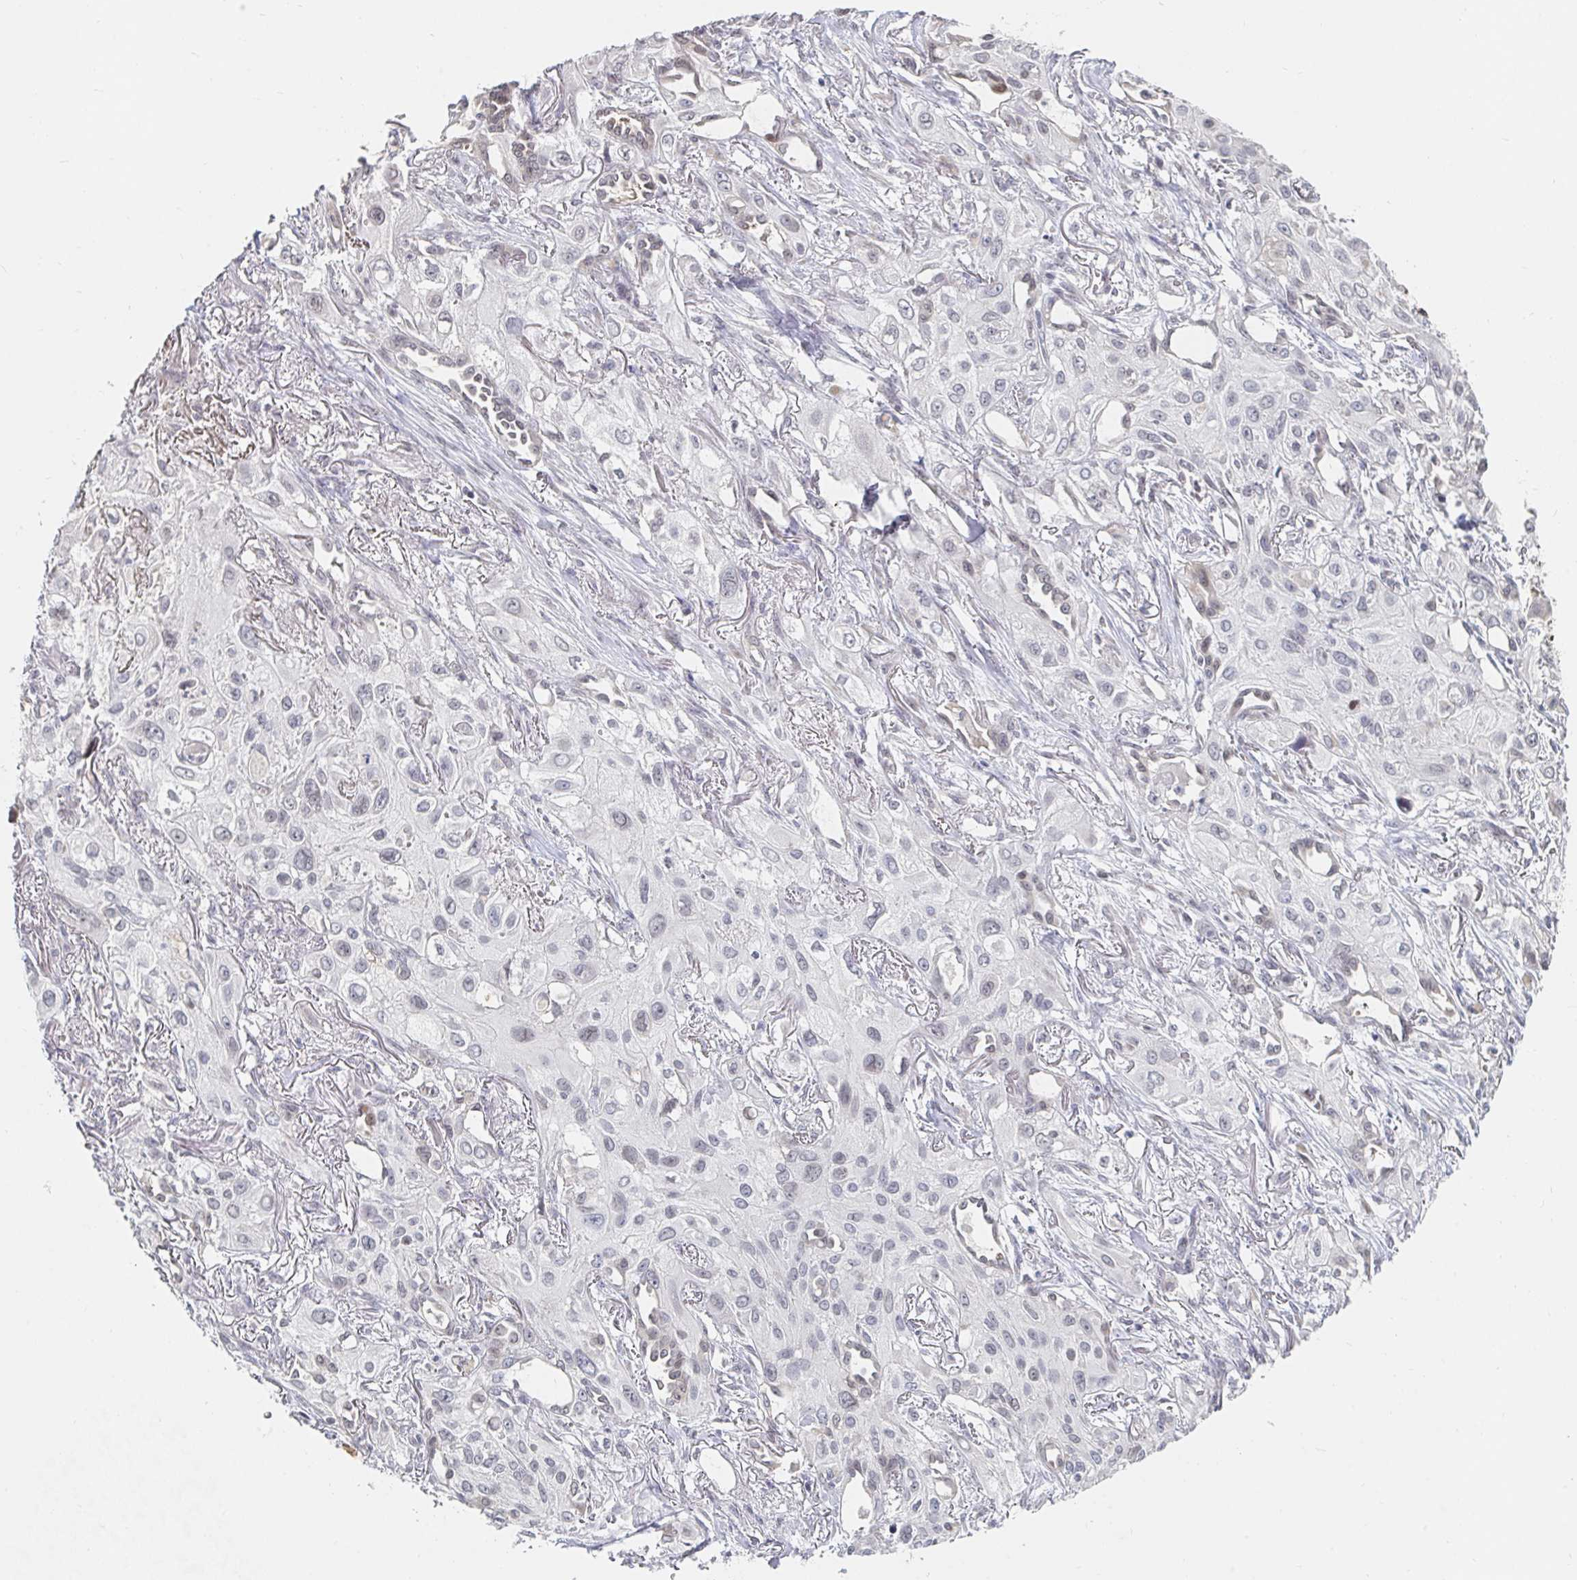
{"staining": {"intensity": "negative", "quantity": "none", "location": "none"}, "tissue": "lung cancer", "cell_type": "Tumor cells", "image_type": "cancer", "snomed": [{"axis": "morphology", "description": "Squamous cell carcinoma, NOS"}, {"axis": "topography", "description": "Lung"}], "caption": "IHC photomicrograph of neoplastic tissue: squamous cell carcinoma (lung) stained with DAB (3,3'-diaminobenzidine) reveals no significant protein staining in tumor cells.", "gene": "CHD2", "patient": {"sex": "male", "age": 71}}